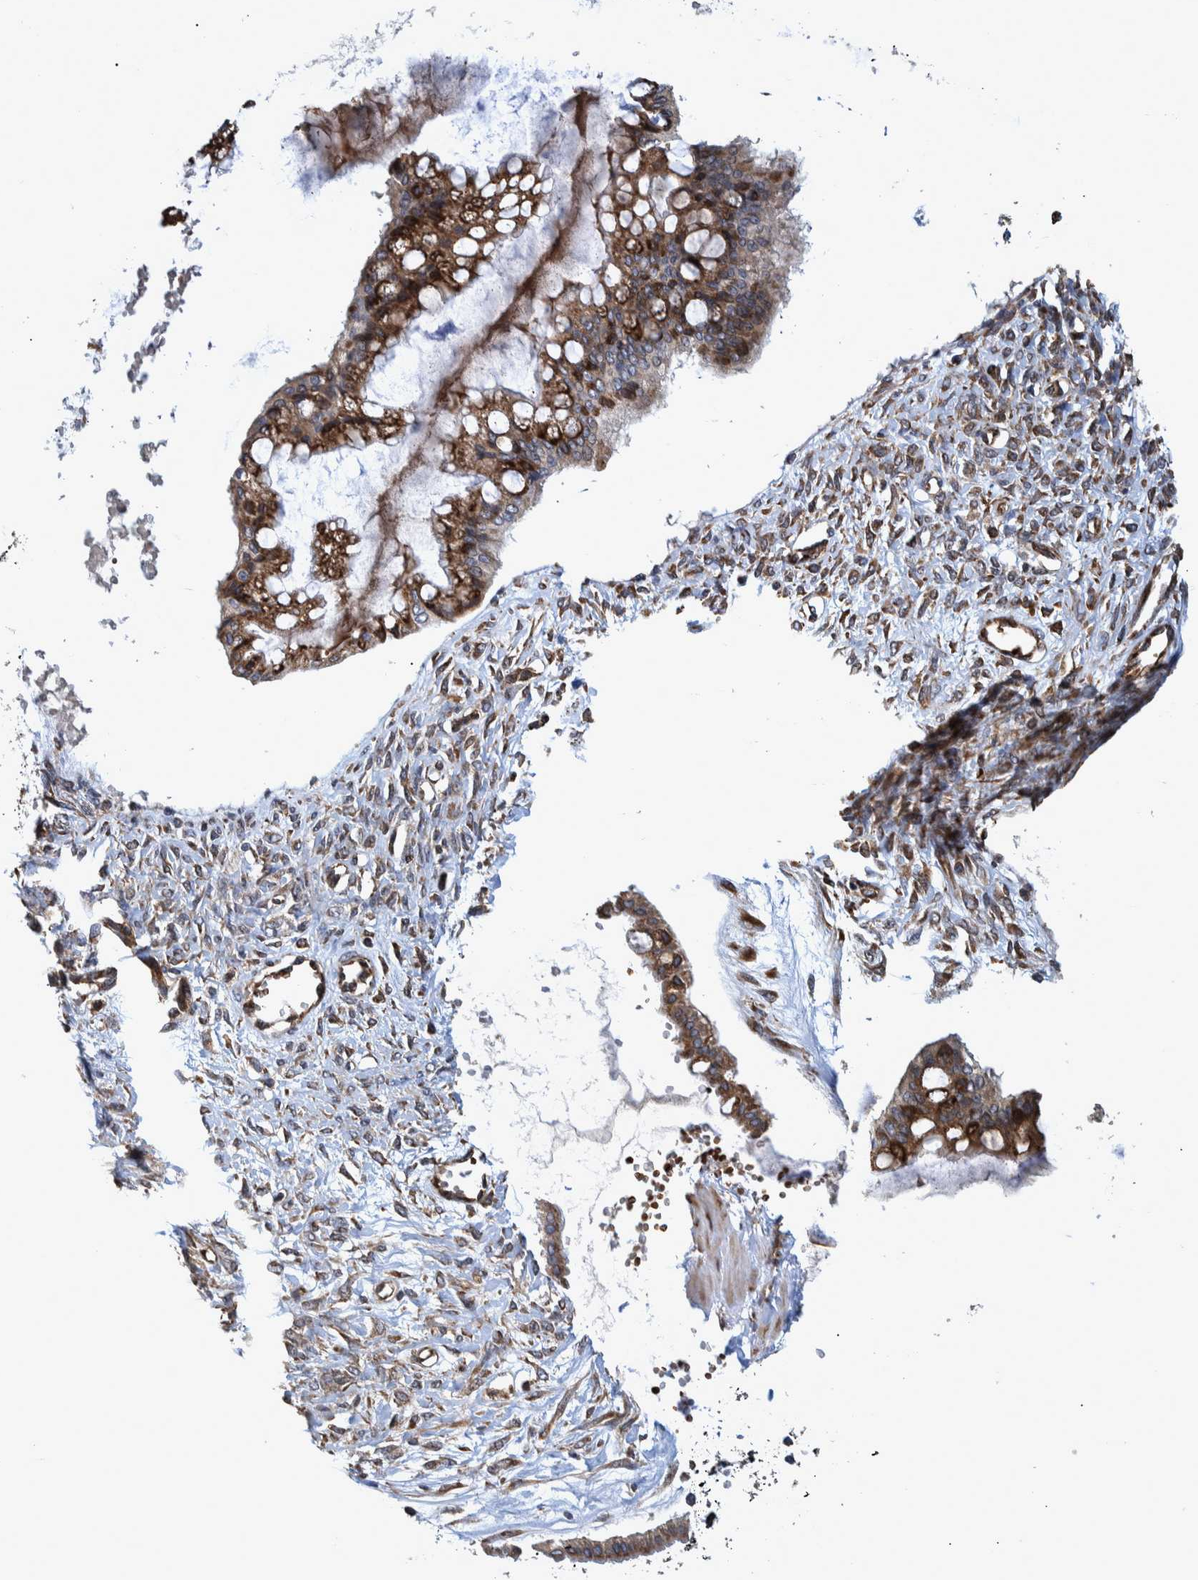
{"staining": {"intensity": "moderate", "quantity": ">75%", "location": "cytoplasmic/membranous"}, "tissue": "ovarian cancer", "cell_type": "Tumor cells", "image_type": "cancer", "snomed": [{"axis": "morphology", "description": "Cystadenocarcinoma, mucinous, NOS"}, {"axis": "topography", "description": "Ovary"}], "caption": "A brown stain highlights moderate cytoplasmic/membranous positivity of a protein in mucinous cystadenocarcinoma (ovarian) tumor cells.", "gene": "SPAG5", "patient": {"sex": "female", "age": 73}}